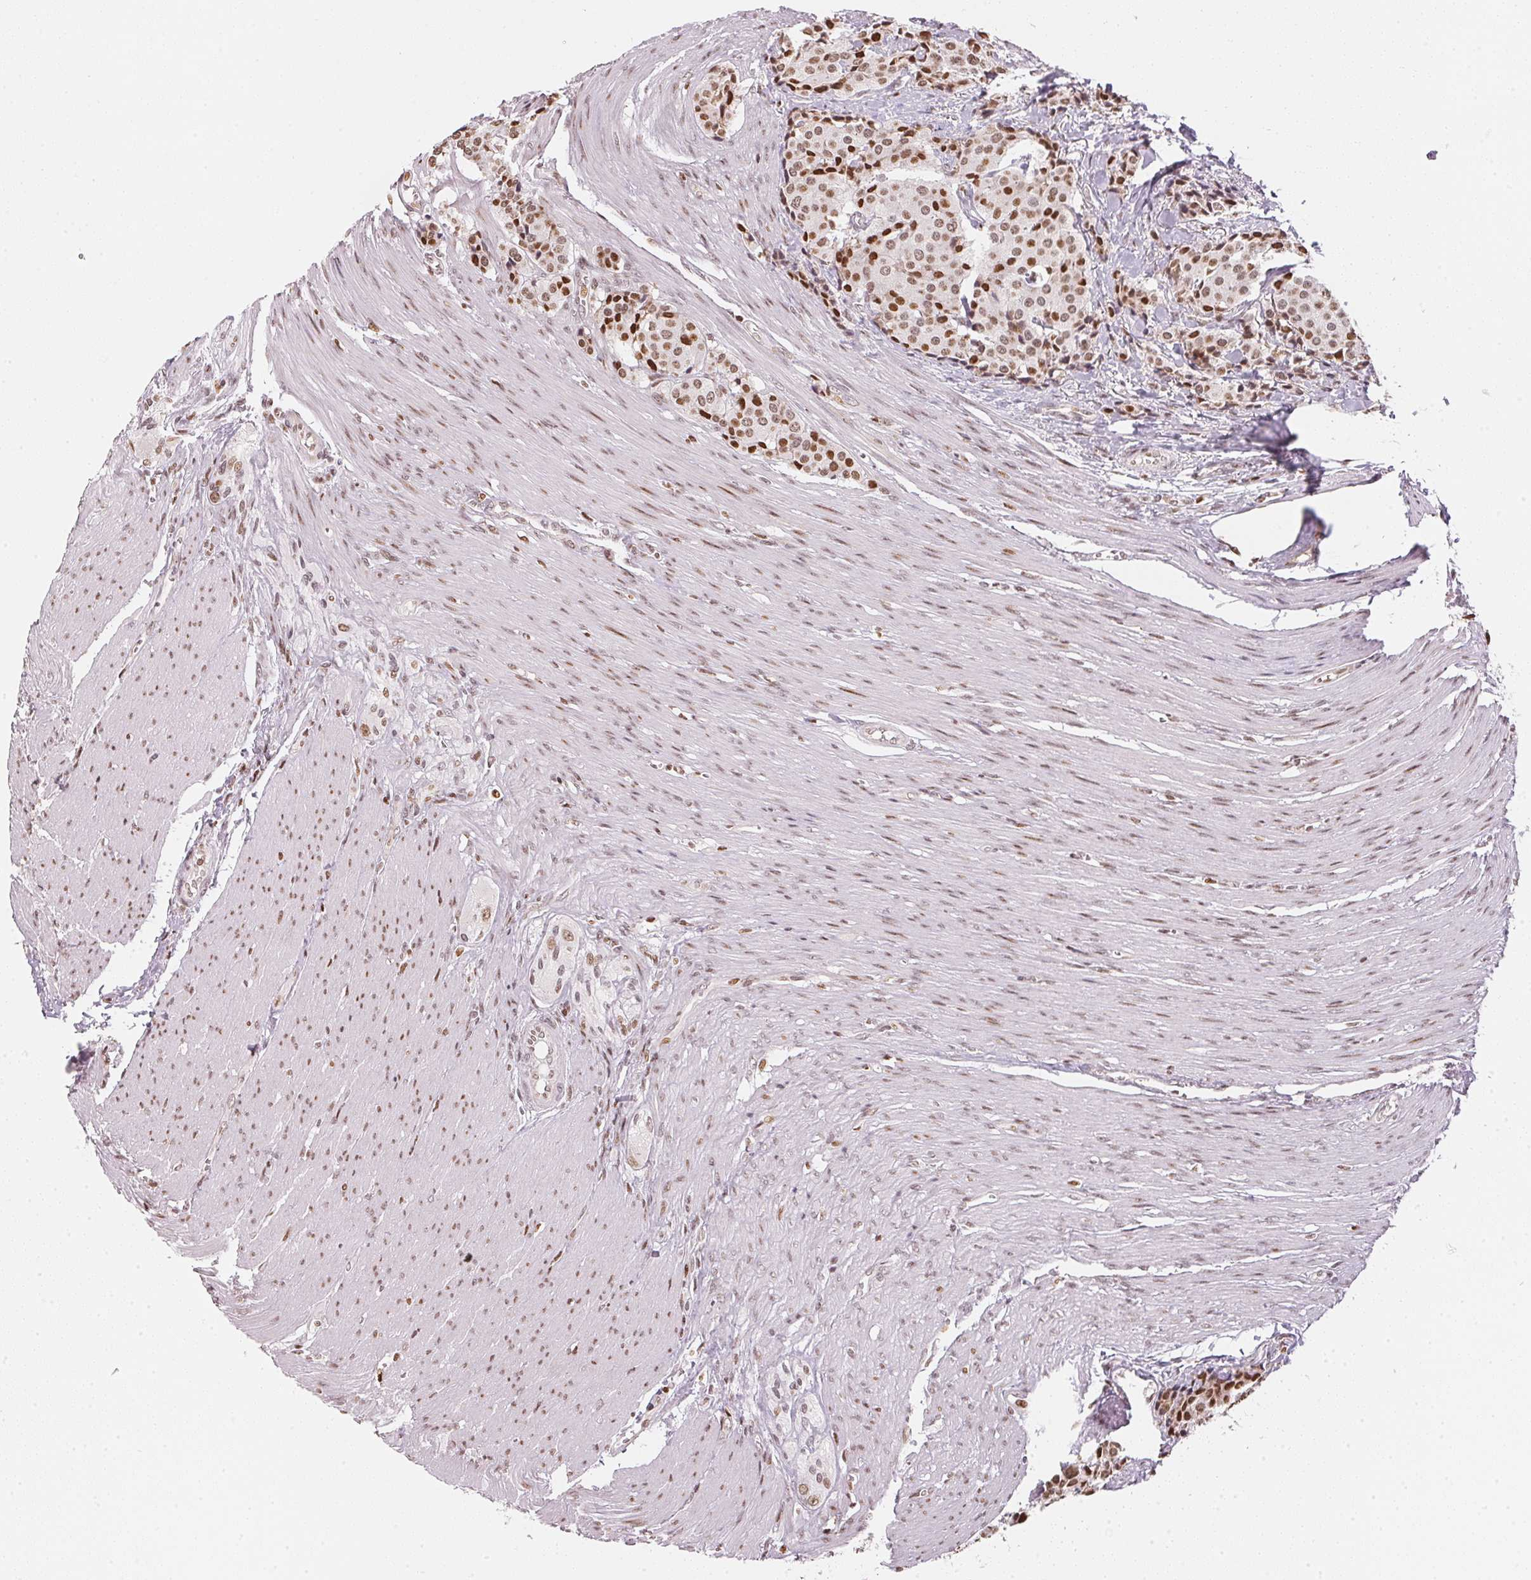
{"staining": {"intensity": "moderate", "quantity": ">75%", "location": "nuclear"}, "tissue": "carcinoid", "cell_type": "Tumor cells", "image_type": "cancer", "snomed": [{"axis": "morphology", "description": "Carcinoid, malignant, NOS"}, {"axis": "topography", "description": "Small intestine"}], "caption": "Immunohistochemistry (DAB) staining of human carcinoid displays moderate nuclear protein positivity in about >75% of tumor cells. (Stains: DAB (3,3'-diaminobenzidine) in brown, nuclei in blue, Microscopy: brightfield microscopy at high magnification).", "gene": "KAT6A", "patient": {"sex": "male", "age": 73}}